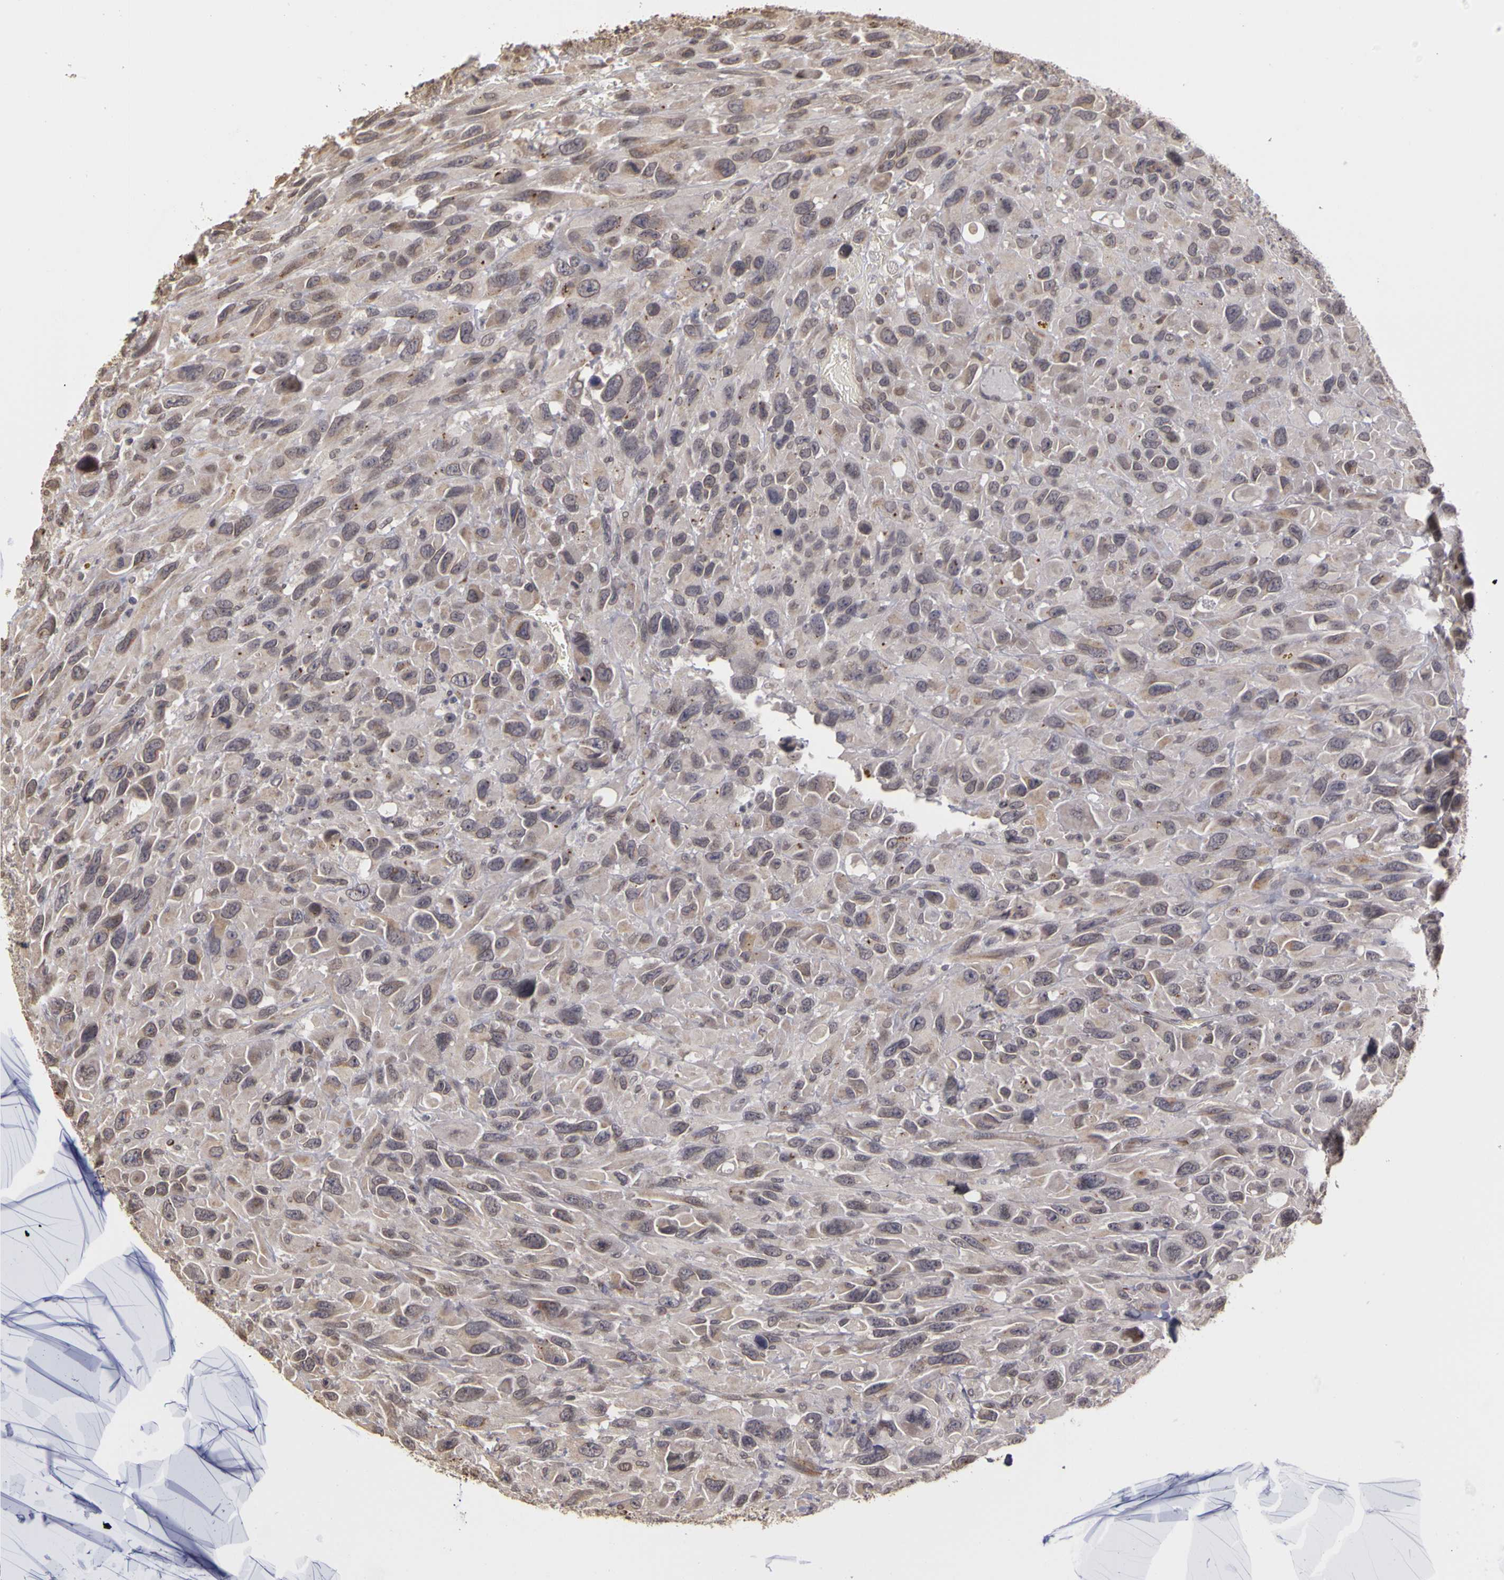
{"staining": {"intensity": "weak", "quantity": "<25%", "location": "cytoplasmic/membranous"}, "tissue": "renal cancer", "cell_type": "Tumor cells", "image_type": "cancer", "snomed": [{"axis": "morphology", "description": "Adenocarcinoma, NOS"}, {"axis": "topography", "description": "Kidney"}], "caption": "Human adenocarcinoma (renal) stained for a protein using immunohistochemistry (IHC) demonstrates no expression in tumor cells.", "gene": "FRMD7", "patient": {"sex": "male", "age": 79}}